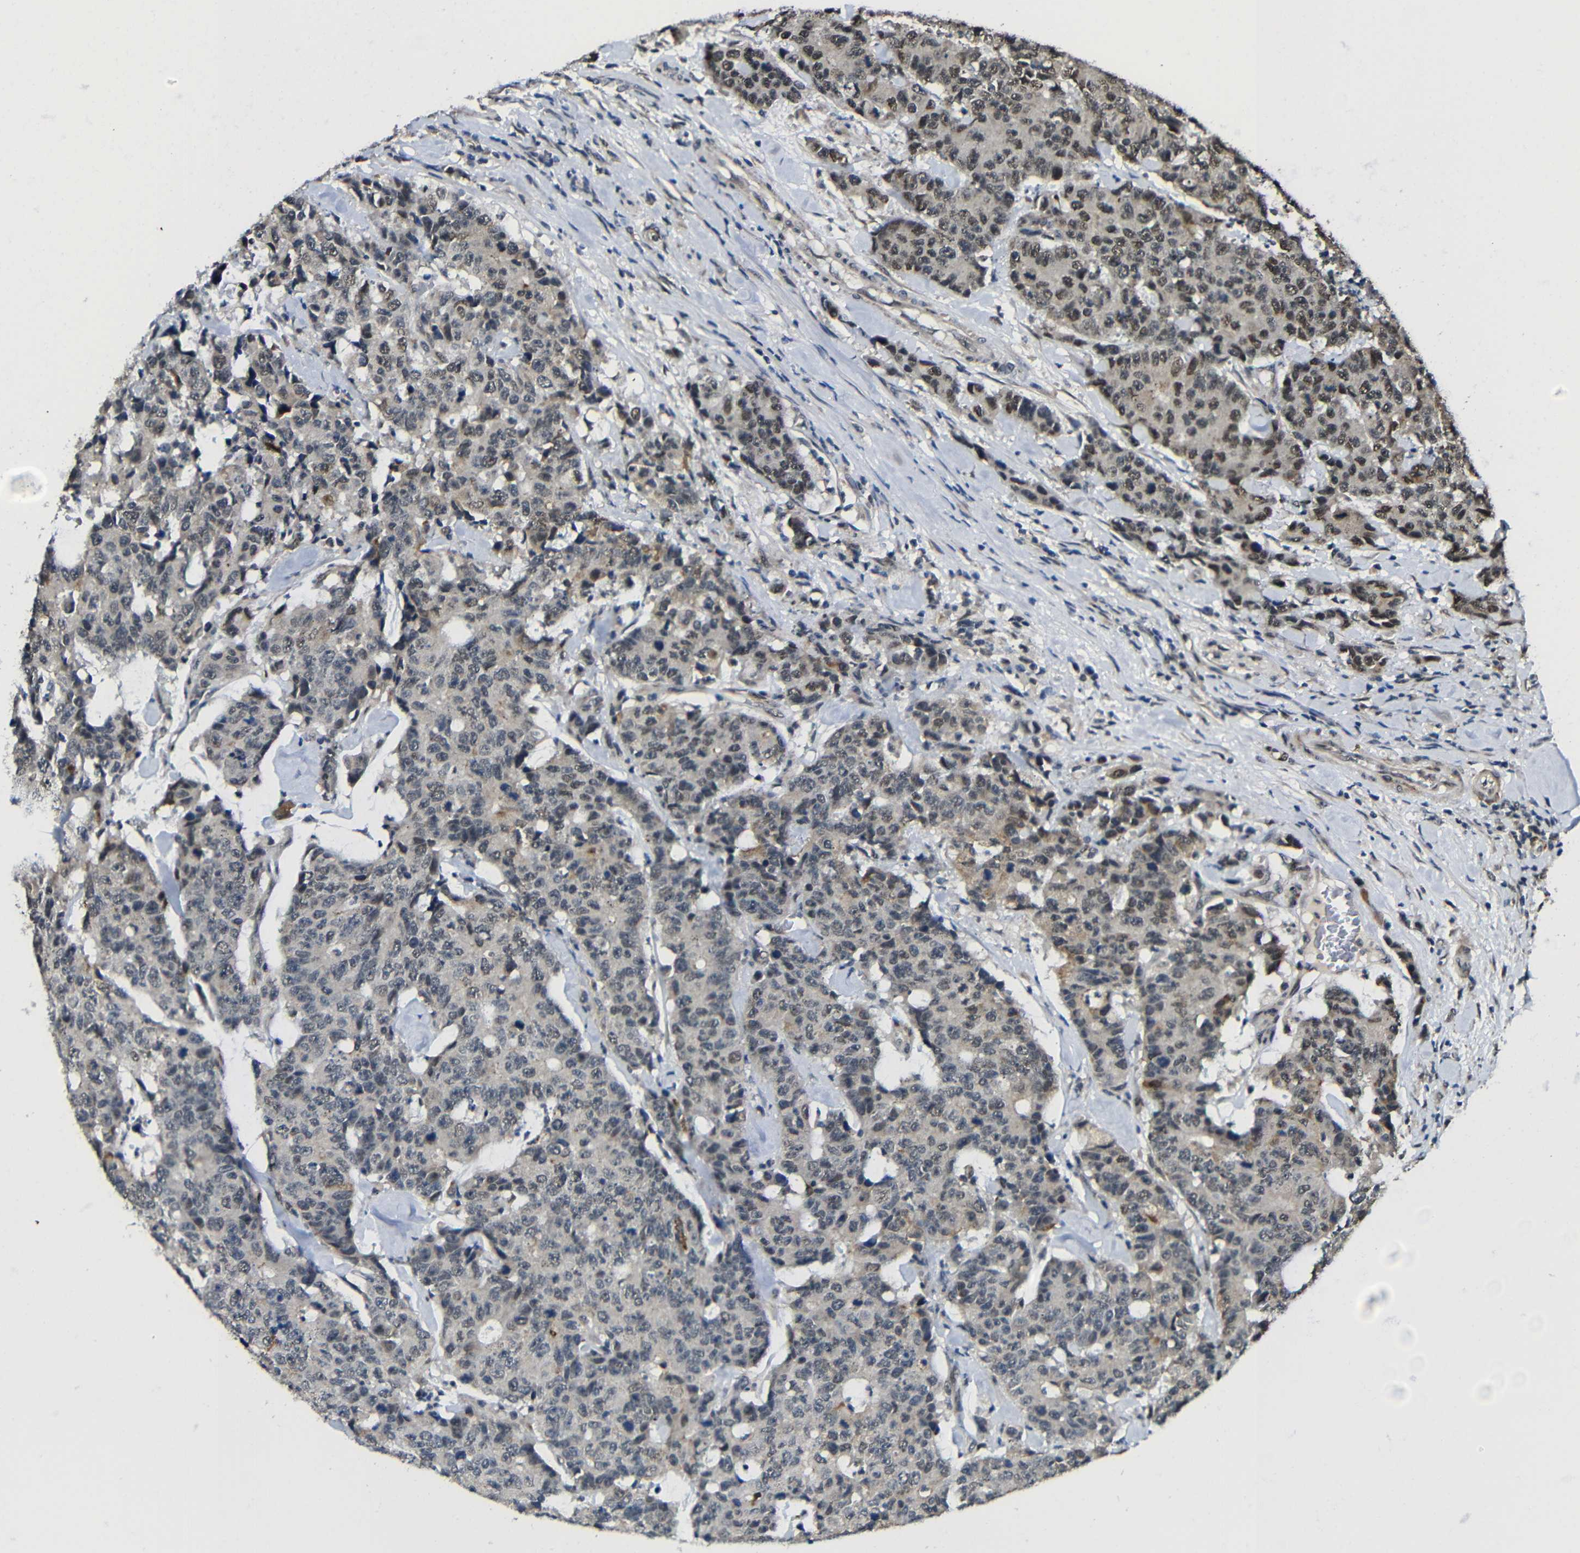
{"staining": {"intensity": "moderate", "quantity": "<25%", "location": "cytoplasmic/membranous"}, "tissue": "colorectal cancer", "cell_type": "Tumor cells", "image_type": "cancer", "snomed": [{"axis": "morphology", "description": "Adenocarcinoma, NOS"}, {"axis": "topography", "description": "Colon"}], "caption": "Immunohistochemical staining of adenocarcinoma (colorectal) demonstrates moderate cytoplasmic/membranous protein positivity in about <25% of tumor cells.", "gene": "FAM172A", "patient": {"sex": "female", "age": 86}}